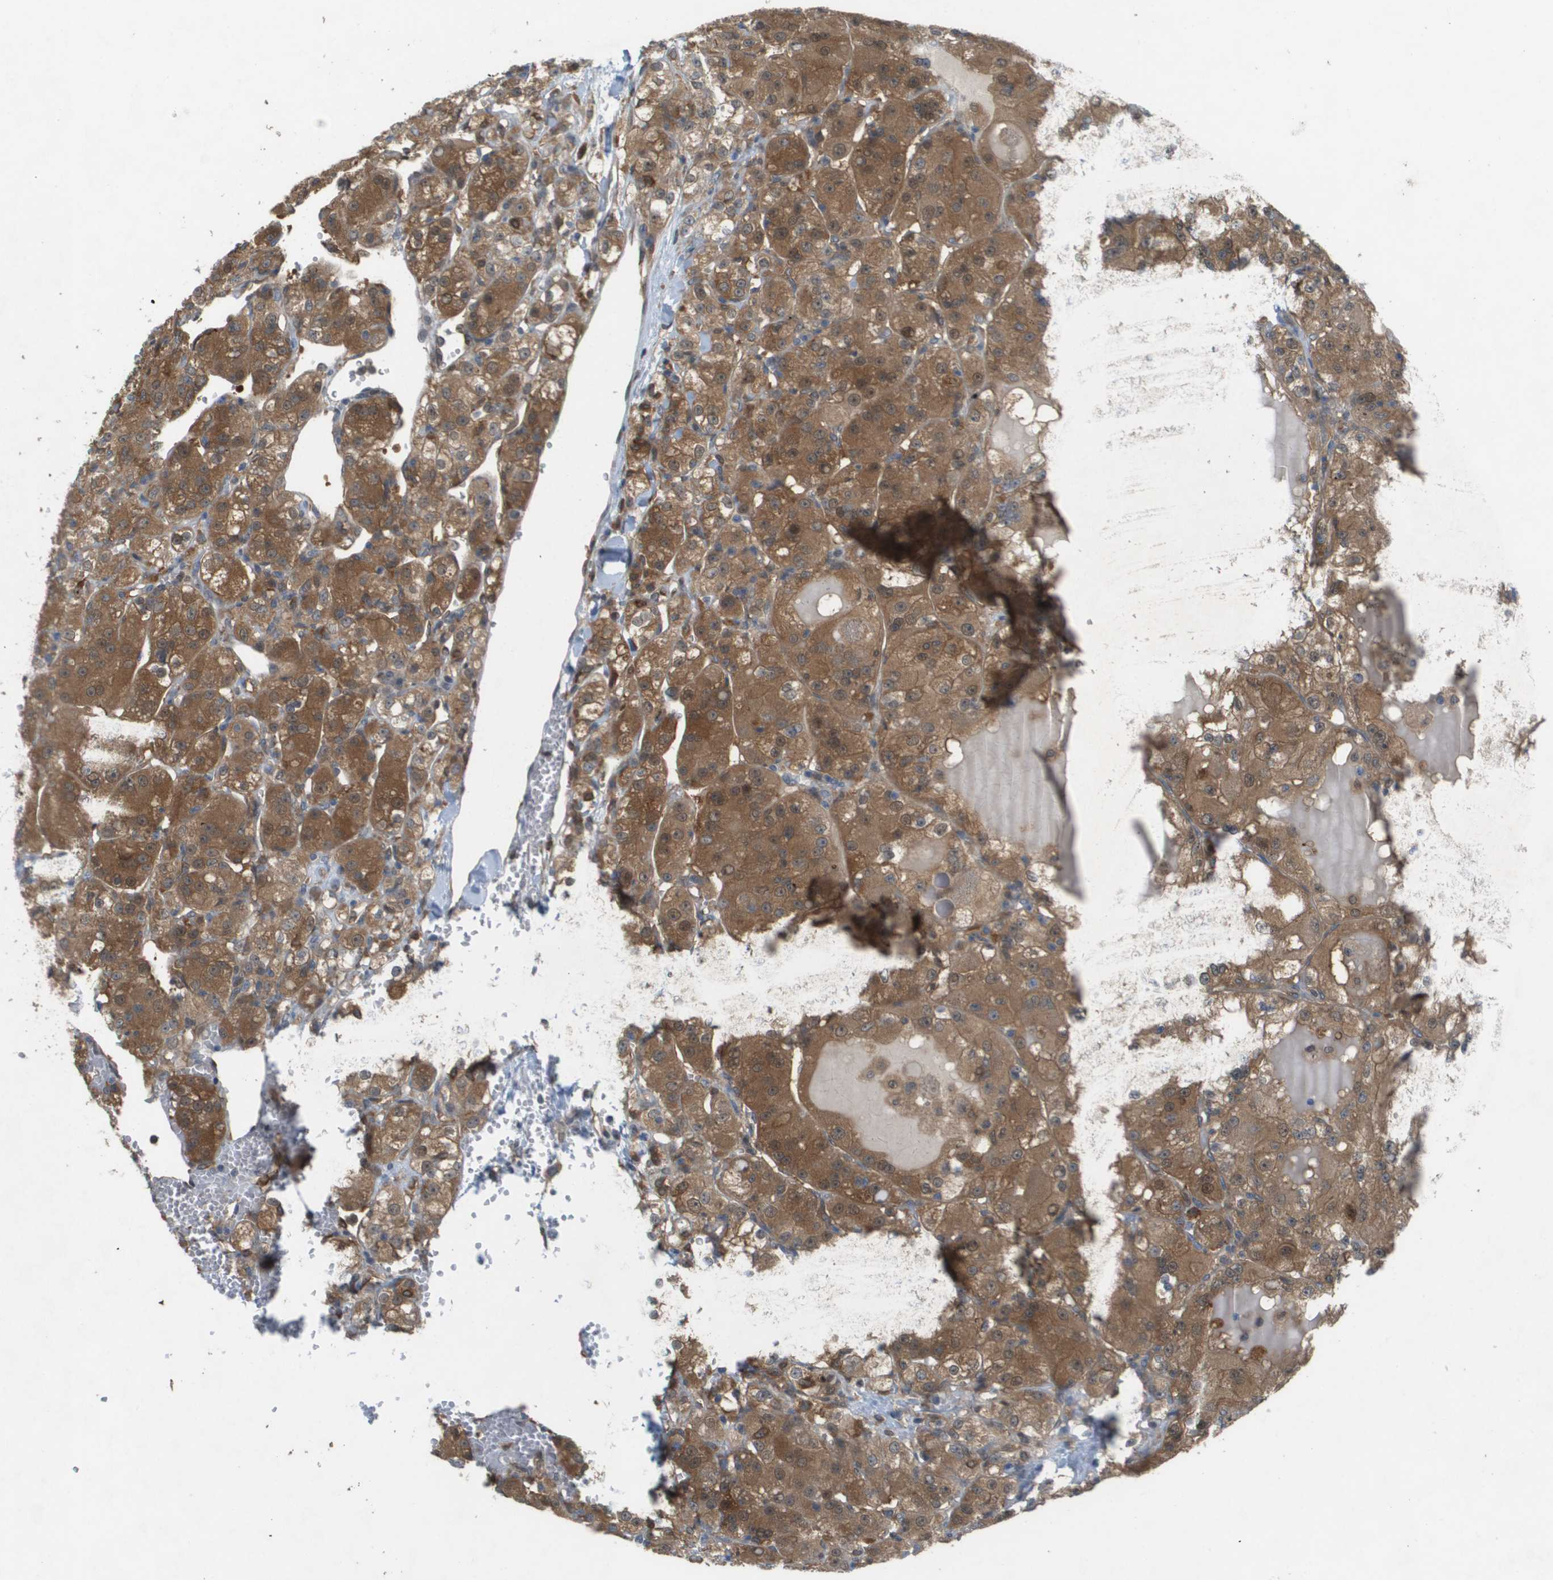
{"staining": {"intensity": "moderate", "quantity": ">75%", "location": "cytoplasmic/membranous,nuclear"}, "tissue": "renal cancer", "cell_type": "Tumor cells", "image_type": "cancer", "snomed": [{"axis": "morphology", "description": "Normal tissue, NOS"}, {"axis": "morphology", "description": "Adenocarcinoma, NOS"}, {"axis": "topography", "description": "Kidney"}], "caption": "There is medium levels of moderate cytoplasmic/membranous and nuclear expression in tumor cells of renal cancer, as demonstrated by immunohistochemical staining (brown color).", "gene": "PALD1", "patient": {"sex": "male", "age": 61}}